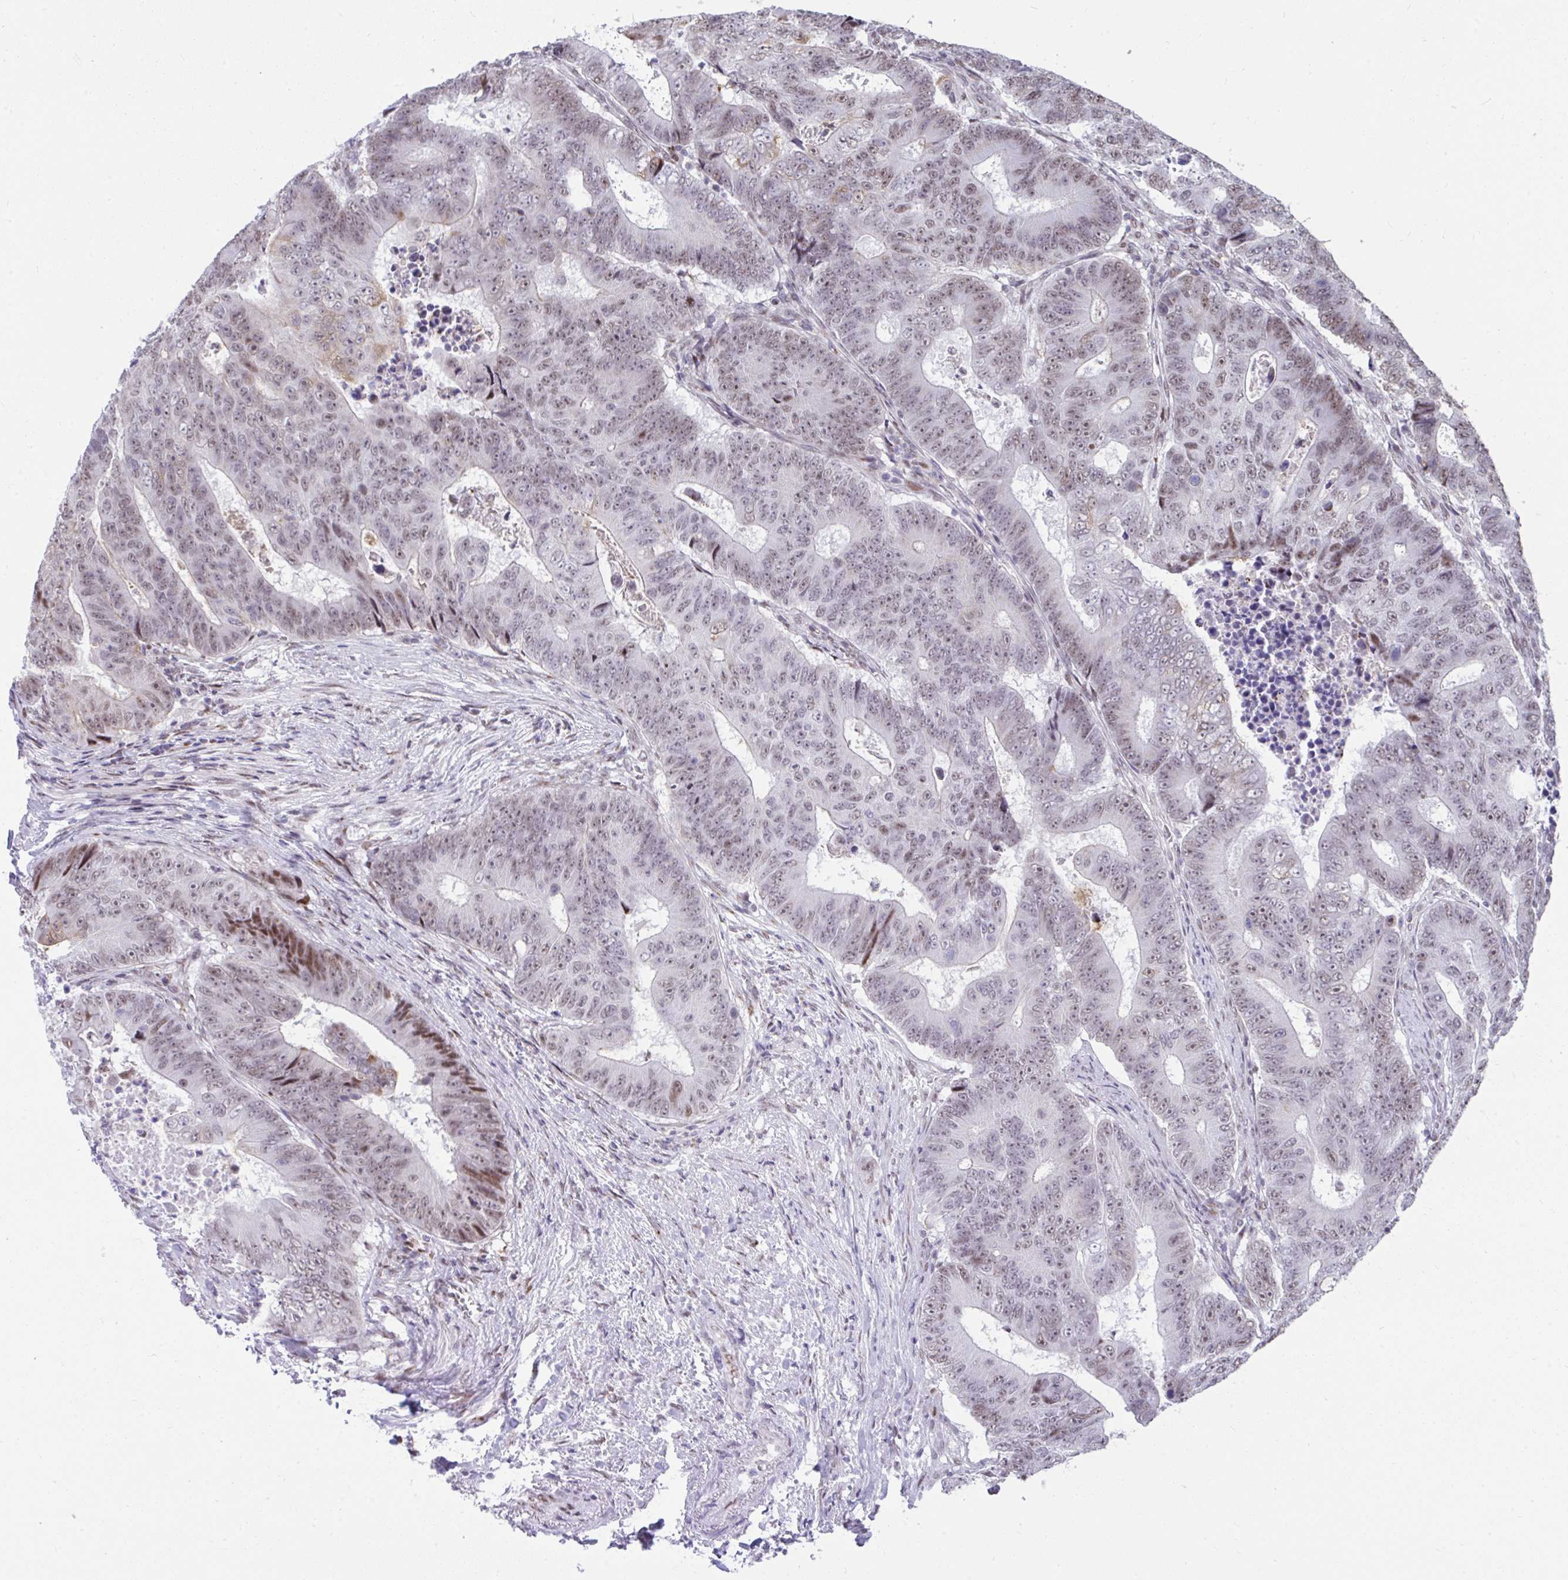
{"staining": {"intensity": "moderate", "quantity": "<25%", "location": "nuclear"}, "tissue": "colorectal cancer", "cell_type": "Tumor cells", "image_type": "cancer", "snomed": [{"axis": "morphology", "description": "Adenocarcinoma, NOS"}, {"axis": "topography", "description": "Colon"}], "caption": "Colorectal cancer tissue shows moderate nuclear positivity in approximately <25% of tumor cells", "gene": "SLC35C2", "patient": {"sex": "female", "age": 48}}